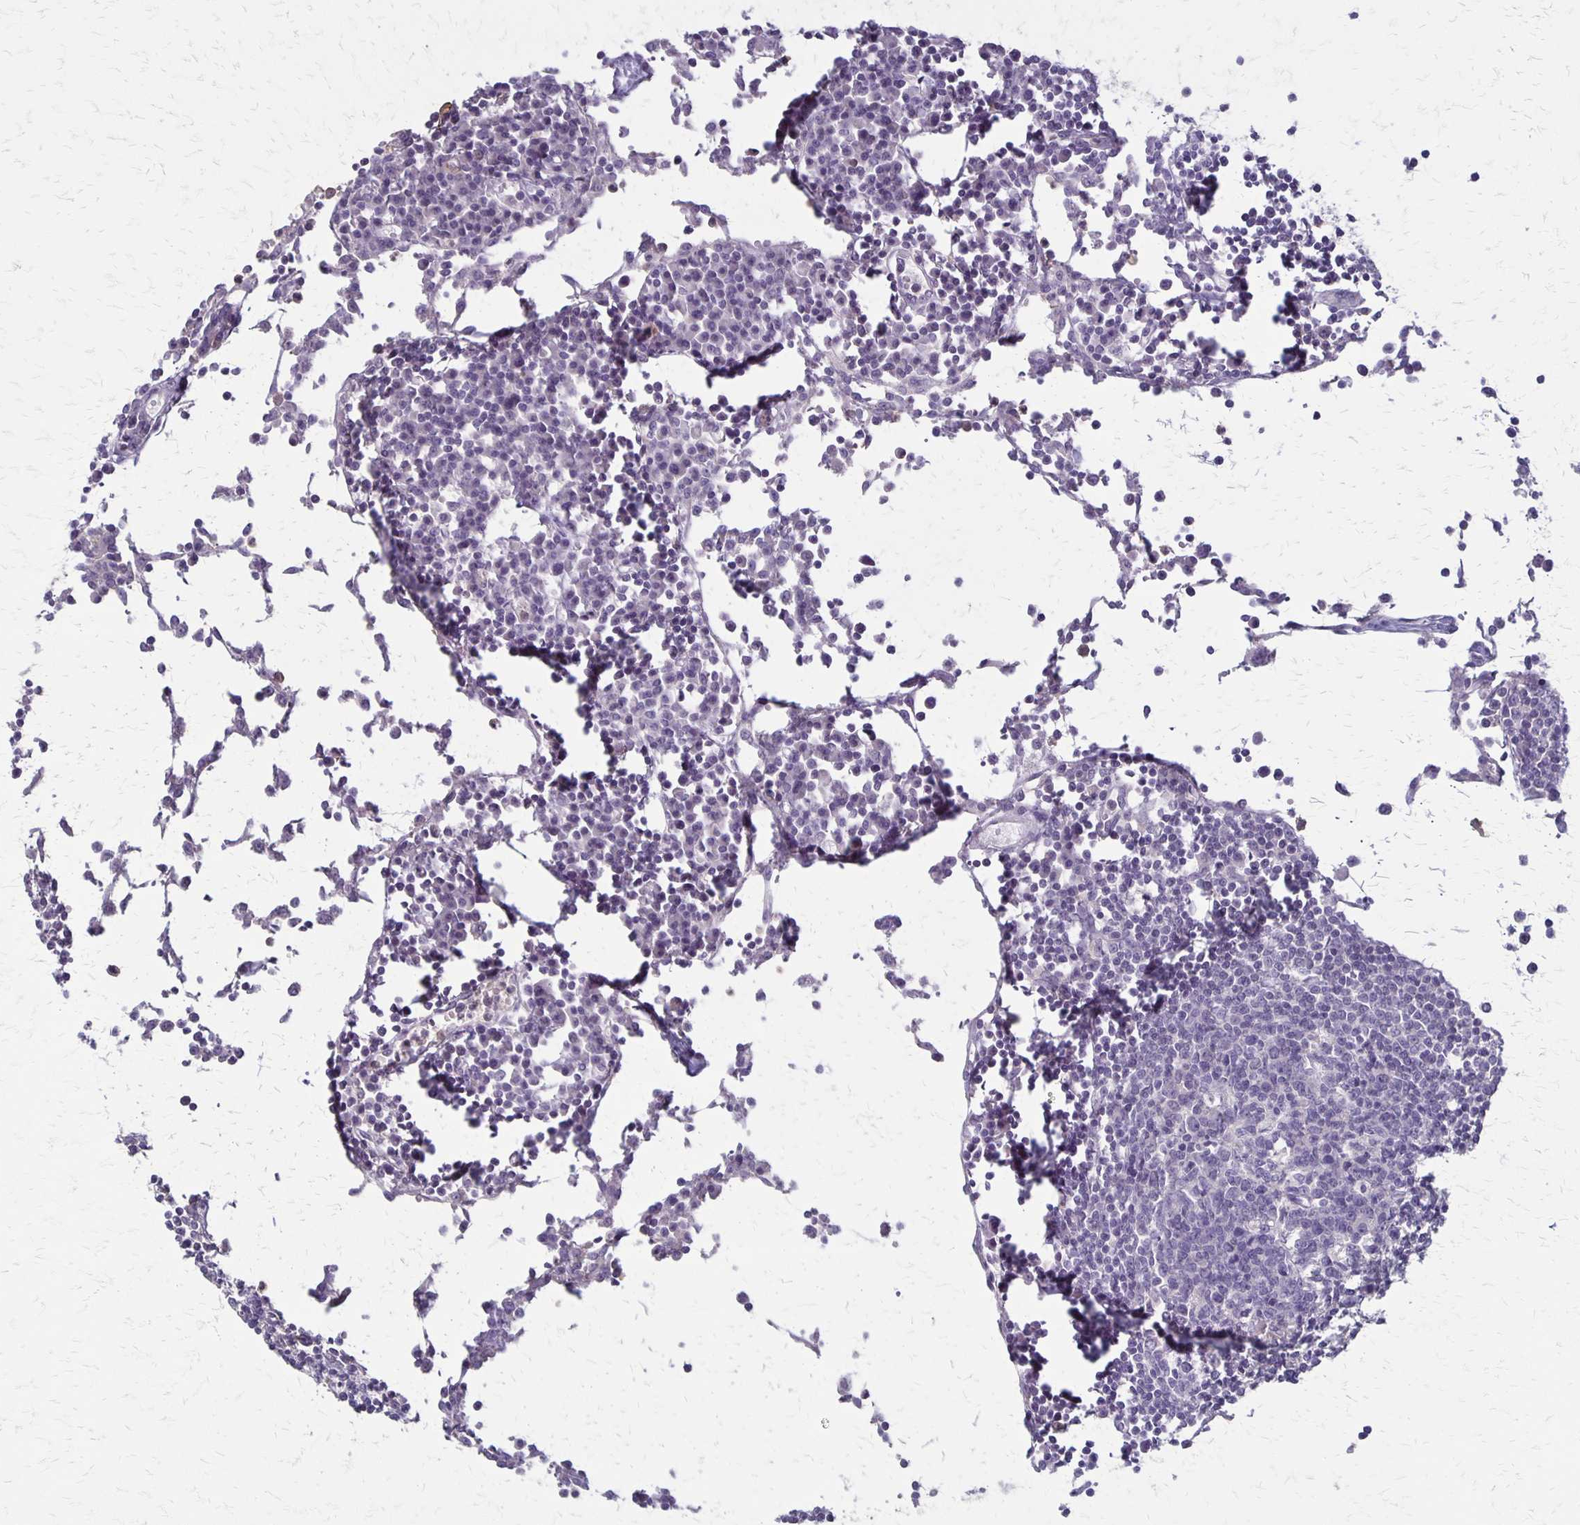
{"staining": {"intensity": "negative", "quantity": "none", "location": "none"}, "tissue": "lymph node", "cell_type": "Germinal center cells", "image_type": "normal", "snomed": [{"axis": "morphology", "description": "Normal tissue, NOS"}, {"axis": "topography", "description": "Lymph node"}], "caption": "Germinal center cells show no significant protein staining in normal lymph node. (DAB (3,3'-diaminobenzidine) immunohistochemistry (IHC) with hematoxylin counter stain).", "gene": "SEPTIN5", "patient": {"sex": "female", "age": 78}}